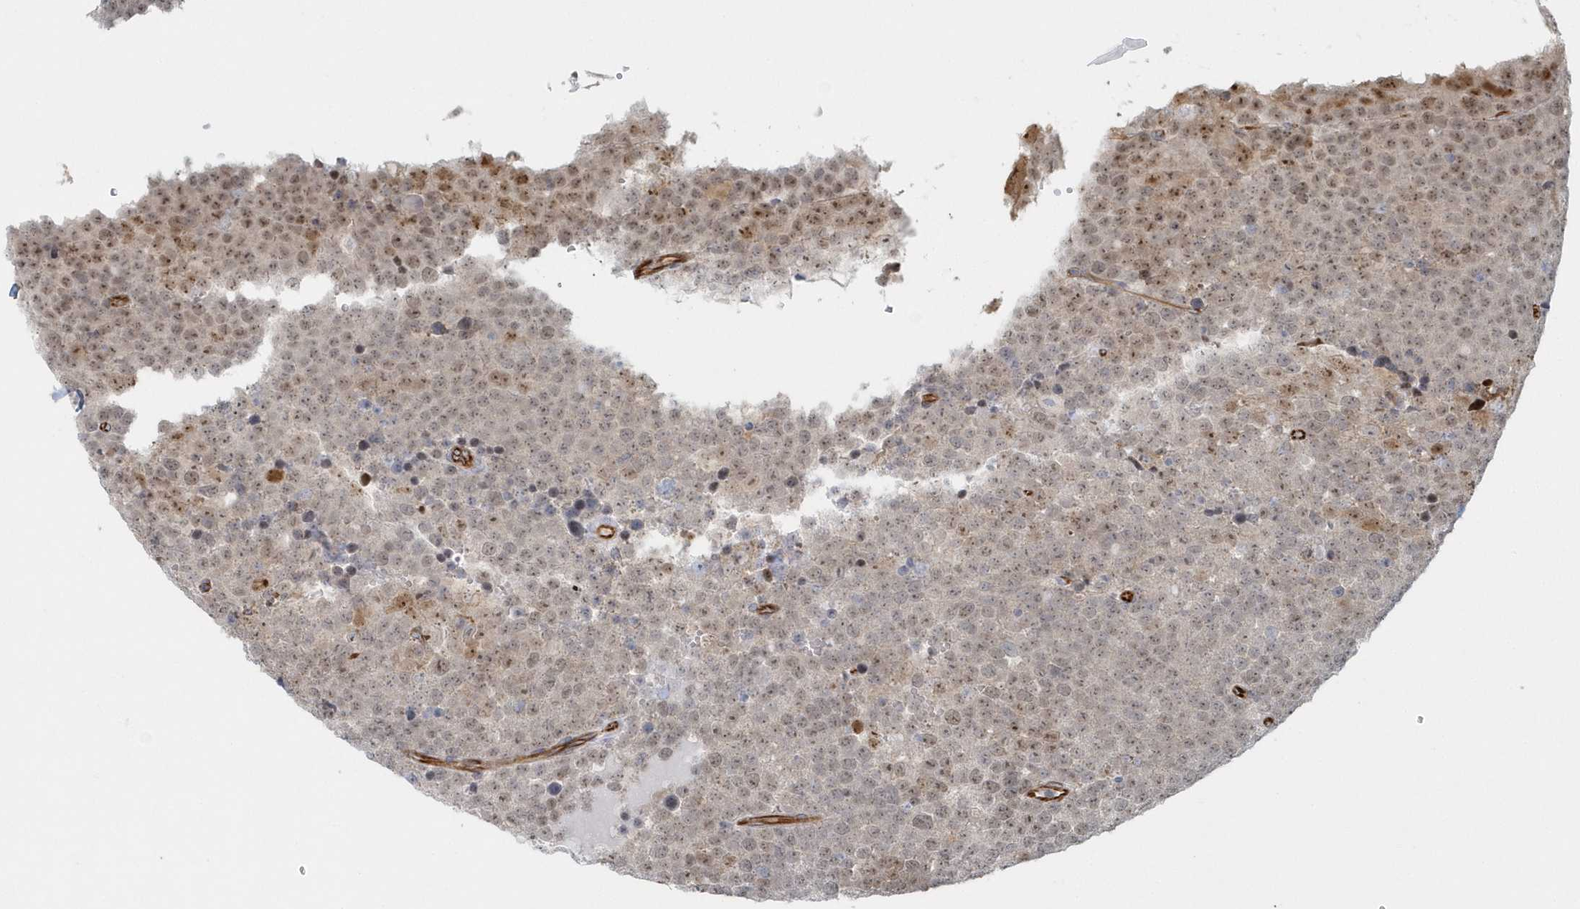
{"staining": {"intensity": "weak", "quantity": "25%-75%", "location": "nuclear"}, "tissue": "testis cancer", "cell_type": "Tumor cells", "image_type": "cancer", "snomed": [{"axis": "morphology", "description": "Seminoma, NOS"}, {"axis": "topography", "description": "Testis"}], "caption": "A histopathology image showing weak nuclear expression in about 25%-75% of tumor cells in testis cancer (seminoma), as visualized by brown immunohistochemical staining.", "gene": "GPR152", "patient": {"sex": "male", "age": 71}}